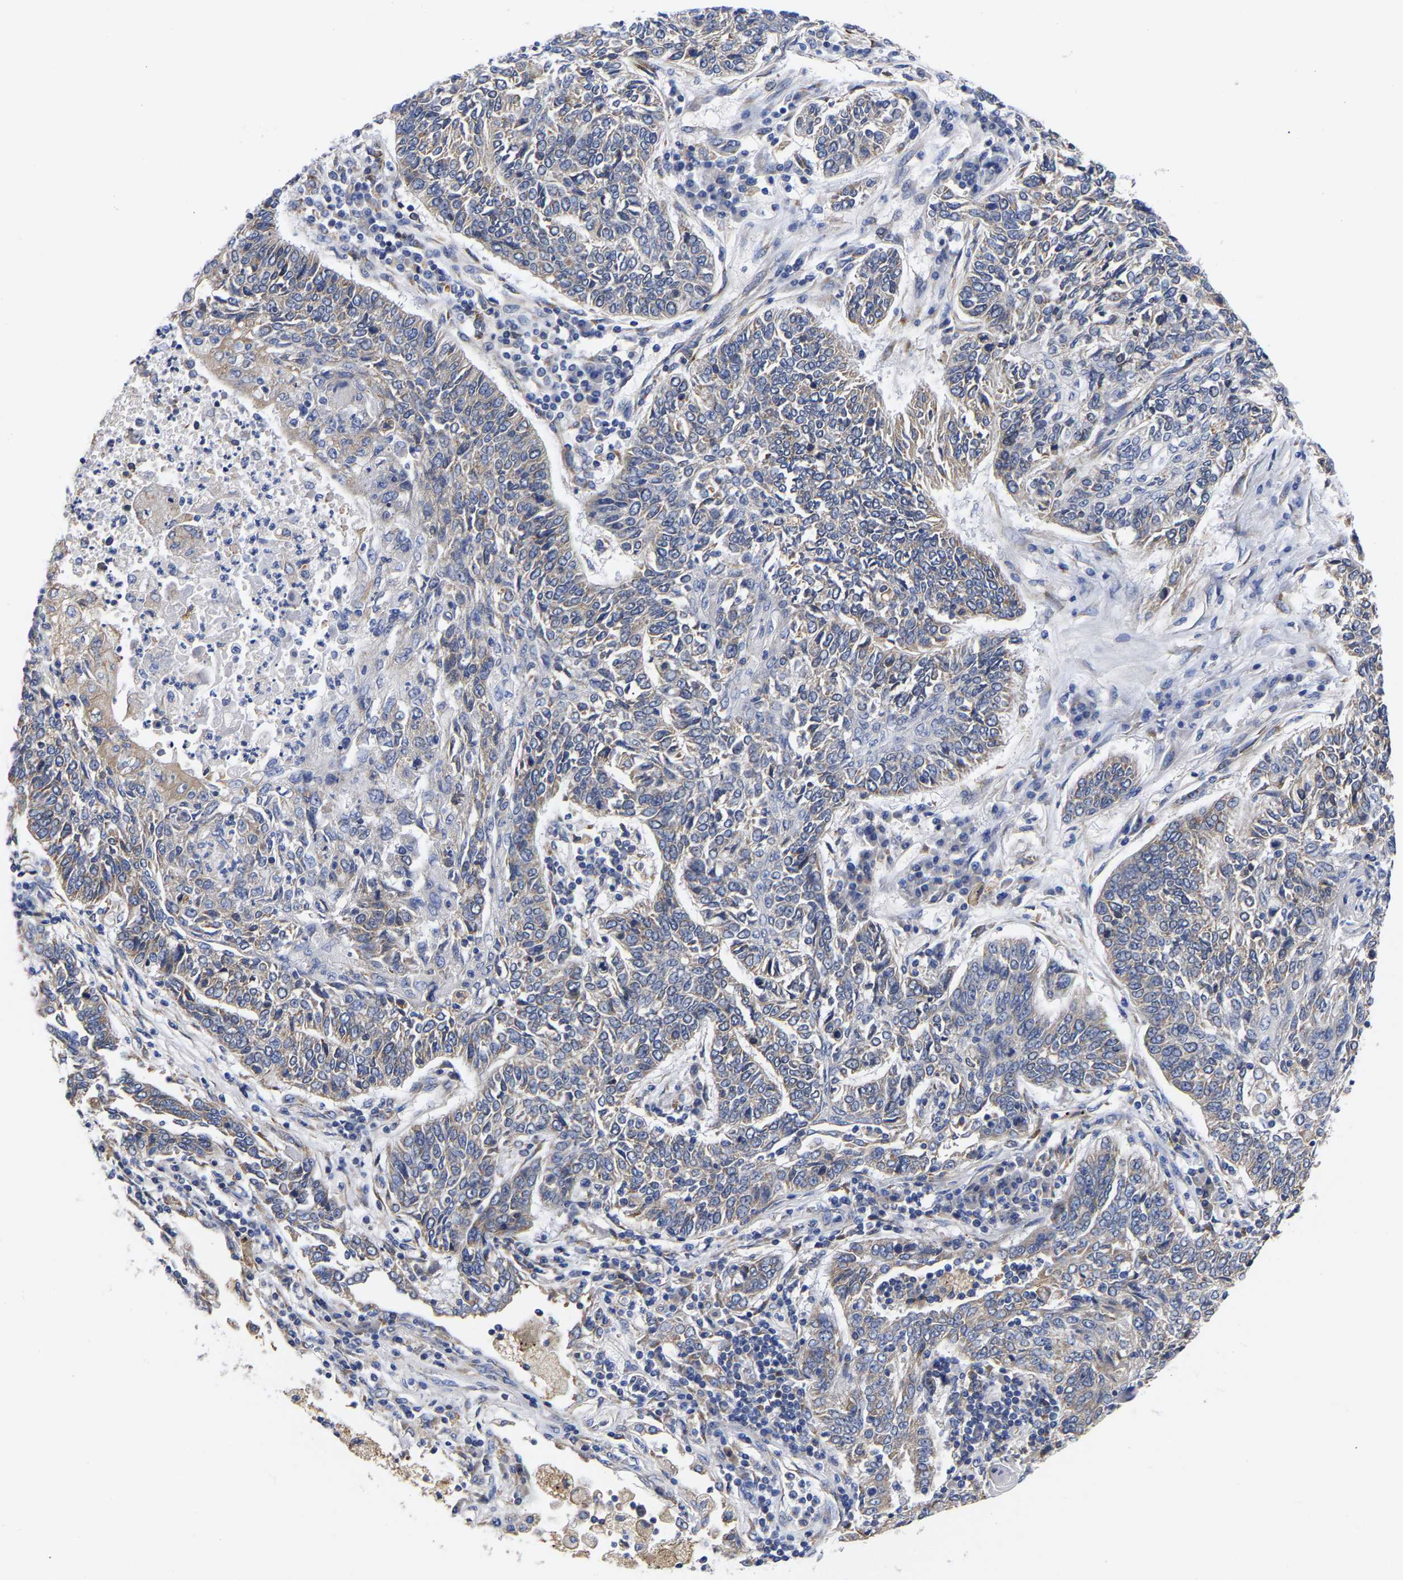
{"staining": {"intensity": "weak", "quantity": "25%-75%", "location": "cytoplasmic/membranous"}, "tissue": "lung cancer", "cell_type": "Tumor cells", "image_type": "cancer", "snomed": [{"axis": "morphology", "description": "Normal tissue, NOS"}, {"axis": "morphology", "description": "Squamous cell carcinoma, NOS"}, {"axis": "topography", "description": "Cartilage tissue"}, {"axis": "topography", "description": "Bronchus"}, {"axis": "topography", "description": "Lung"}], "caption": "A brown stain labels weak cytoplasmic/membranous positivity of a protein in human squamous cell carcinoma (lung) tumor cells. (Stains: DAB (3,3'-diaminobenzidine) in brown, nuclei in blue, Microscopy: brightfield microscopy at high magnification).", "gene": "CFAP298", "patient": {"sex": "female", "age": 49}}